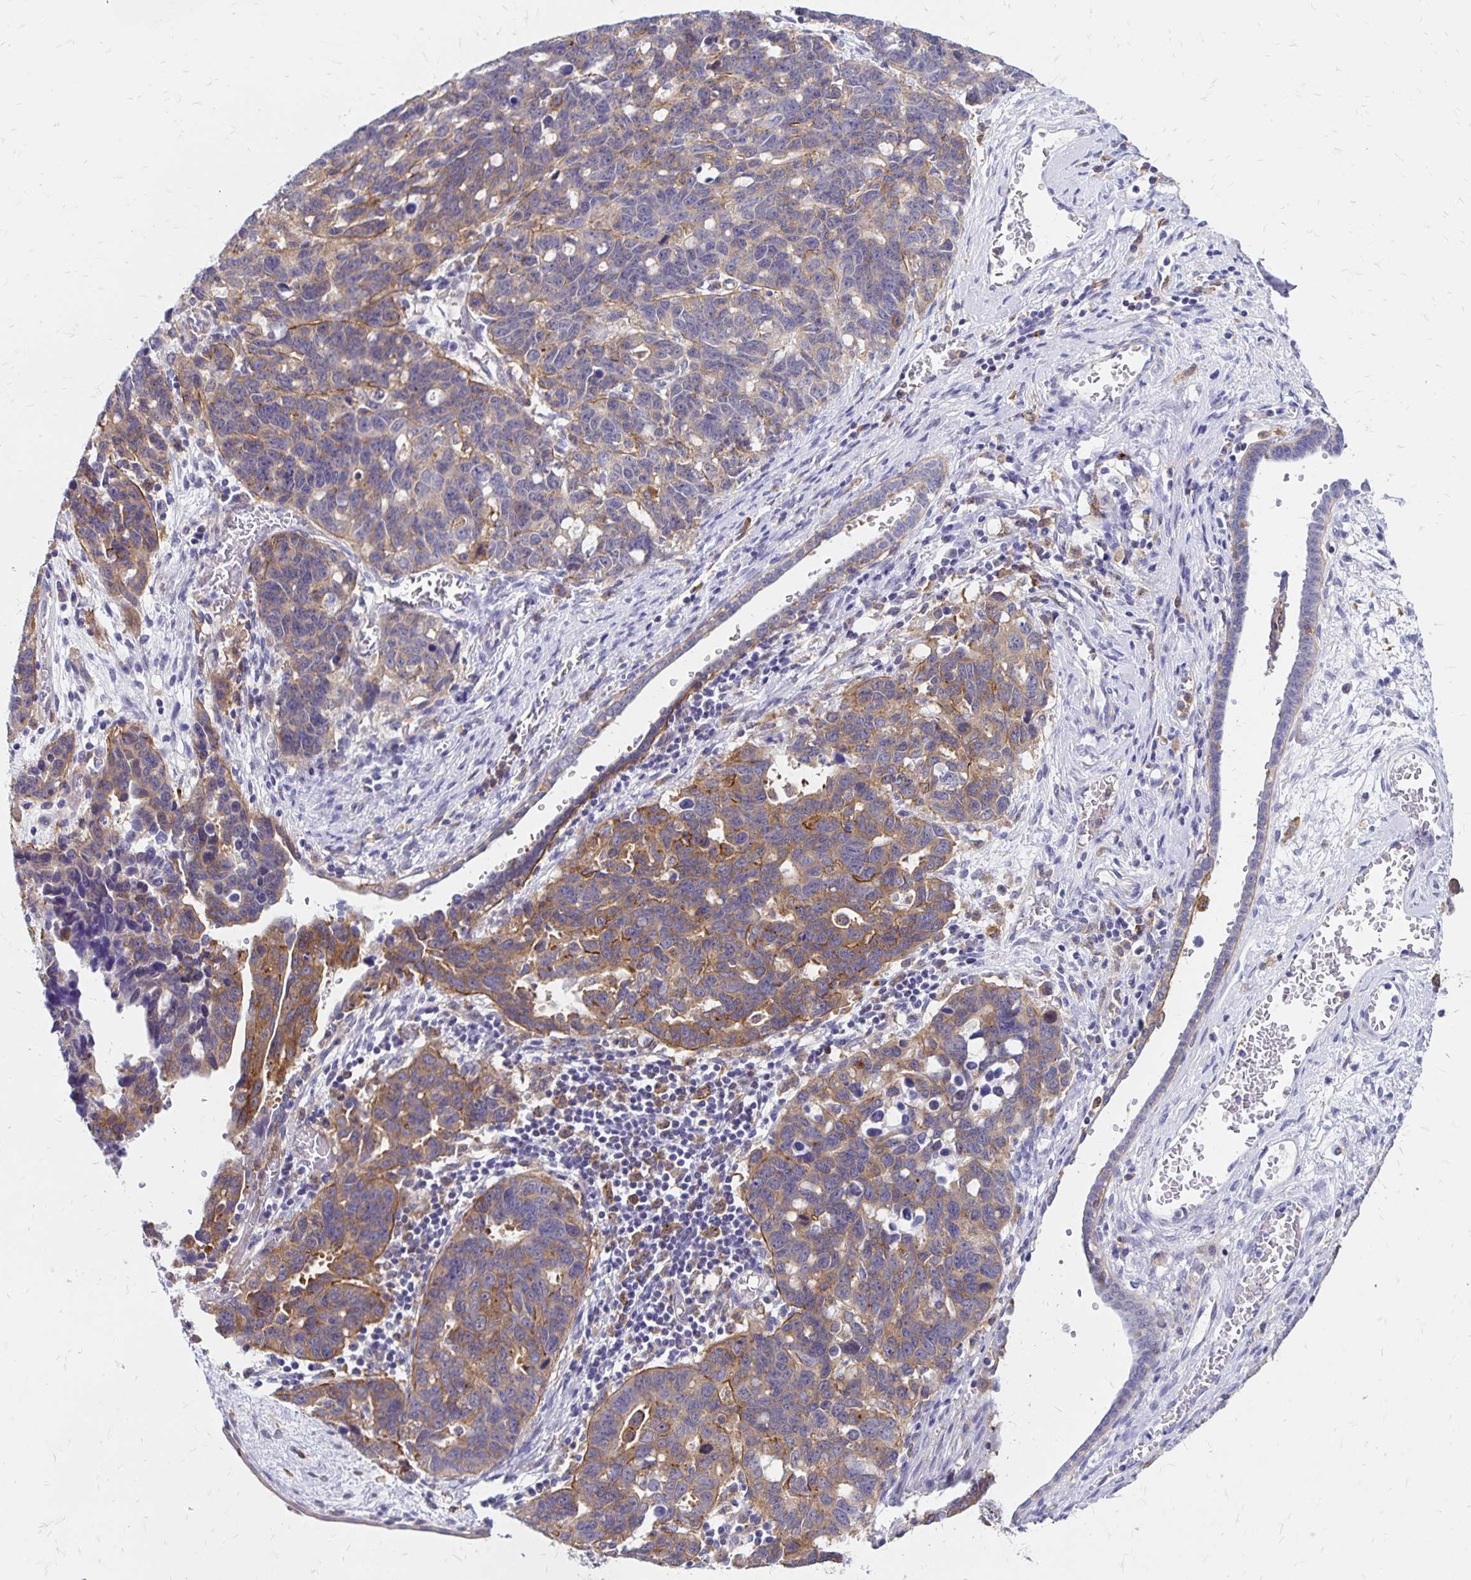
{"staining": {"intensity": "moderate", "quantity": "25%-75%", "location": "cytoplasmic/membranous"}, "tissue": "ovarian cancer", "cell_type": "Tumor cells", "image_type": "cancer", "snomed": [{"axis": "morphology", "description": "Cystadenocarcinoma, serous, NOS"}, {"axis": "topography", "description": "Ovary"}], "caption": "An image of human ovarian serous cystadenocarcinoma stained for a protein exhibits moderate cytoplasmic/membranous brown staining in tumor cells.", "gene": "TNS3", "patient": {"sex": "female", "age": 69}}